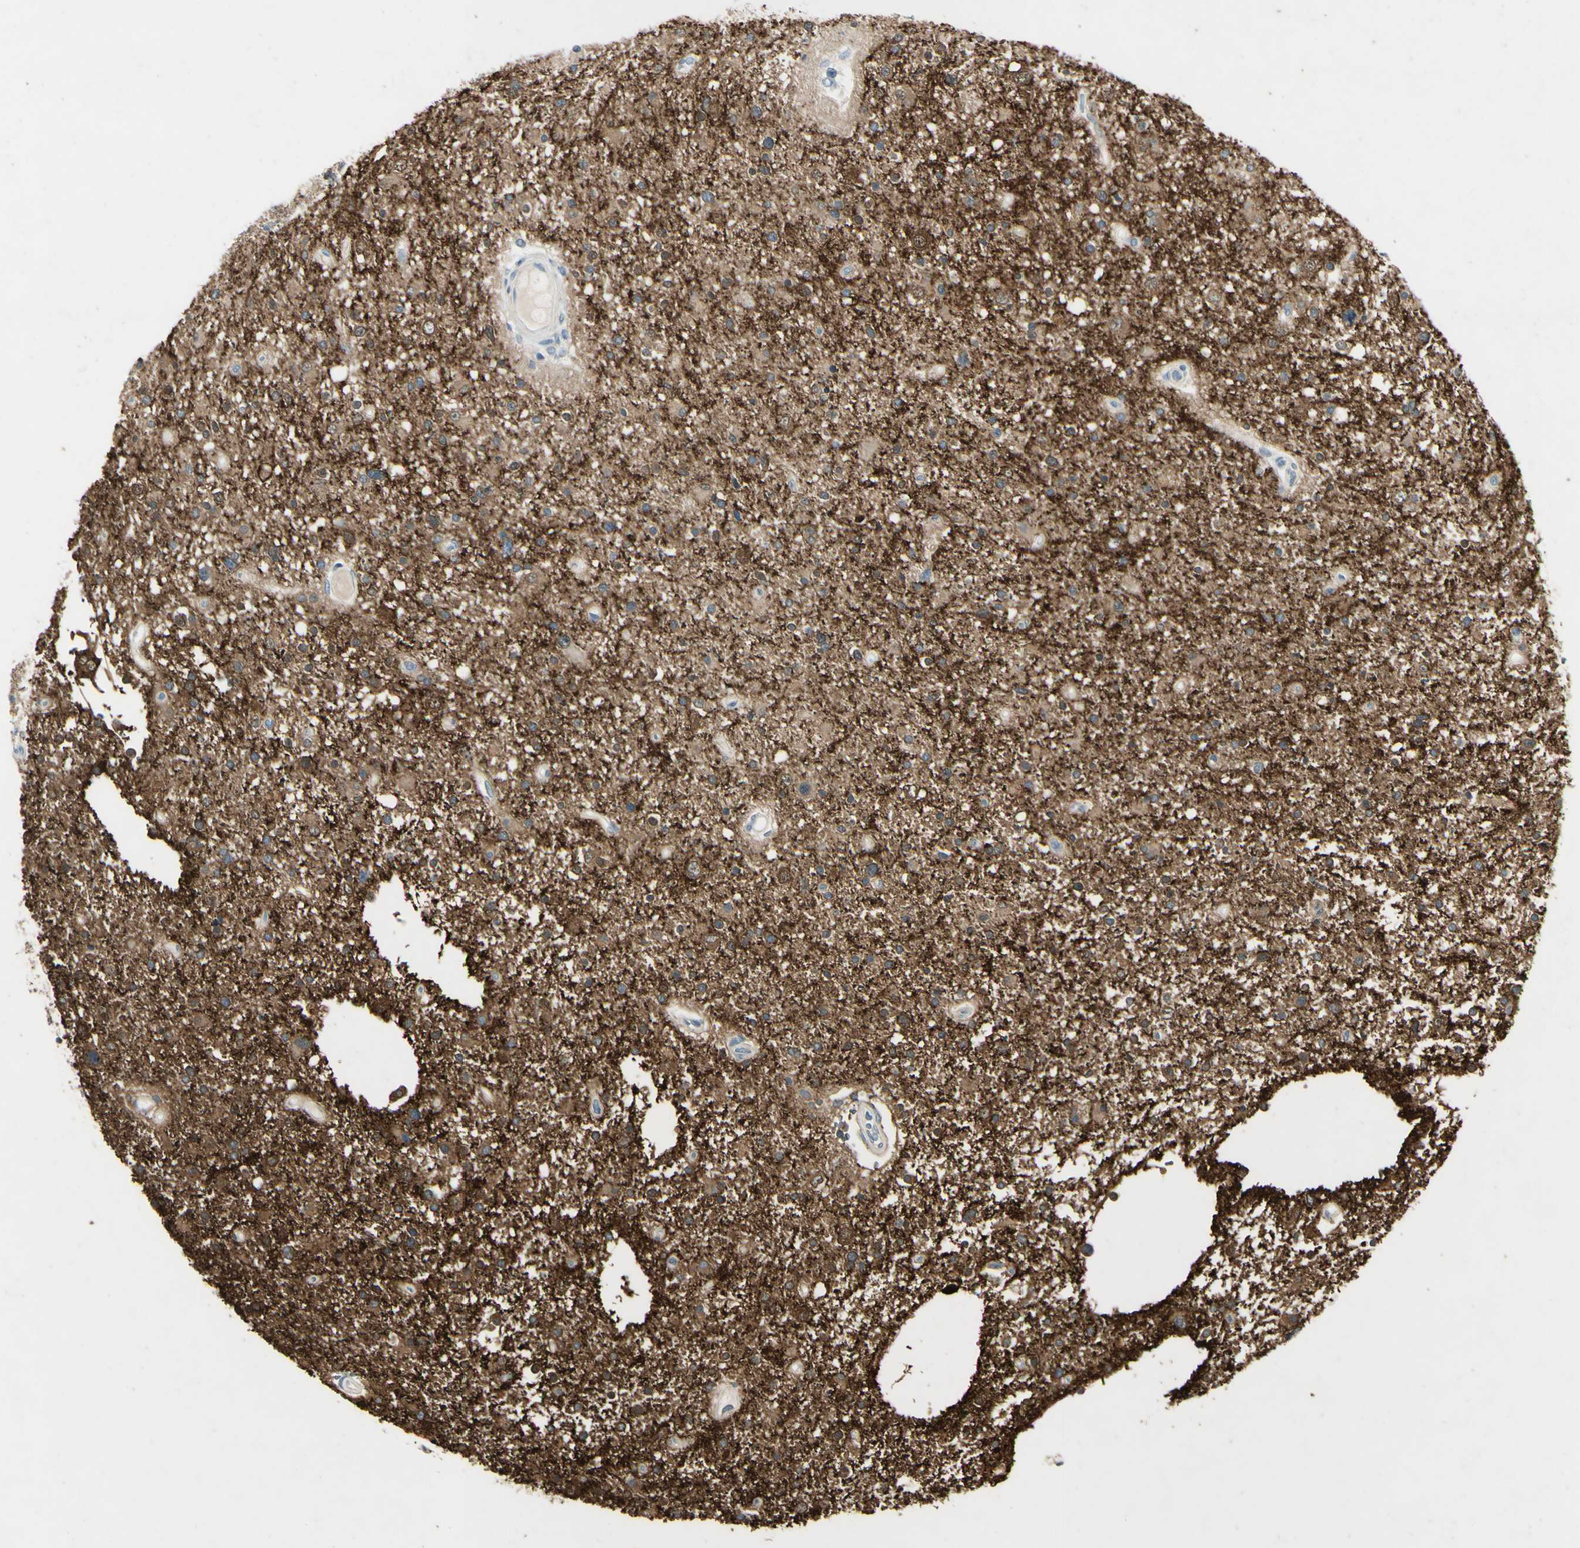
{"staining": {"intensity": "moderate", "quantity": "25%-75%", "location": "cytoplasmic/membranous"}, "tissue": "glioma", "cell_type": "Tumor cells", "image_type": "cancer", "snomed": [{"axis": "morphology", "description": "Glioma, malignant, High grade"}, {"axis": "topography", "description": "Brain"}], "caption": "IHC image of glioma stained for a protein (brown), which shows medium levels of moderate cytoplasmic/membranous staining in about 25%-75% of tumor cells.", "gene": "SNAP91", "patient": {"sex": "male", "age": 33}}